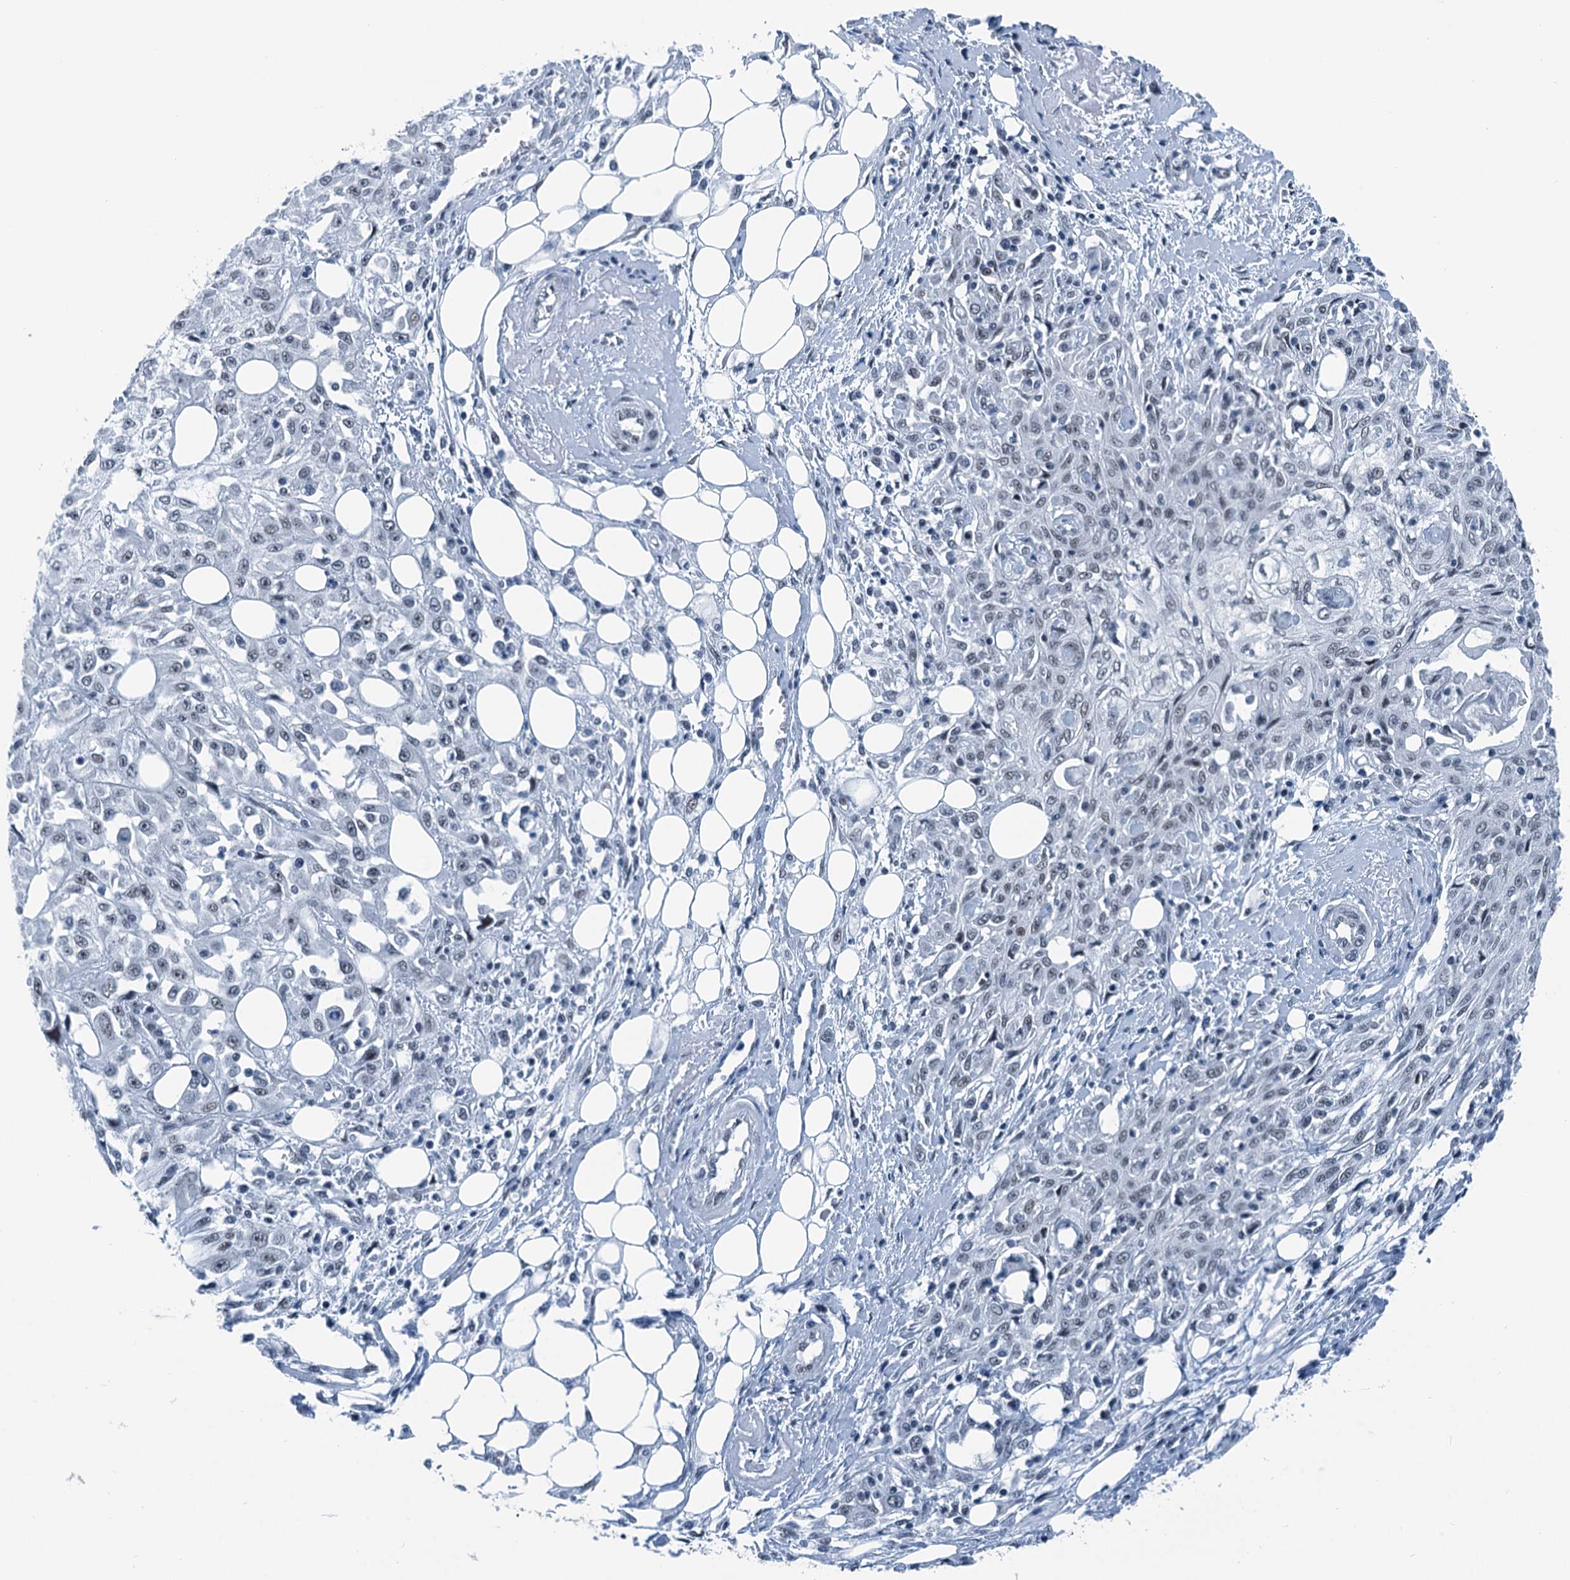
{"staining": {"intensity": "negative", "quantity": "none", "location": "none"}, "tissue": "skin cancer", "cell_type": "Tumor cells", "image_type": "cancer", "snomed": [{"axis": "morphology", "description": "Squamous cell carcinoma, NOS"}, {"axis": "morphology", "description": "Squamous cell carcinoma, metastatic, NOS"}, {"axis": "topography", "description": "Skin"}, {"axis": "topography", "description": "Lymph node"}], "caption": "Immunohistochemistry (IHC) histopathology image of neoplastic tissue: human skin squamous cell carcinoma stained with DAB (3,3'-diaminobenzidine) displays no significant protein expression in tumor cells. (Brightfield microscopy of DAB (3,3'-diaminobenzidine) IHC at high magnification).", "gene": "TRPT1", "patient": {"sex": "male", "age": 75}}